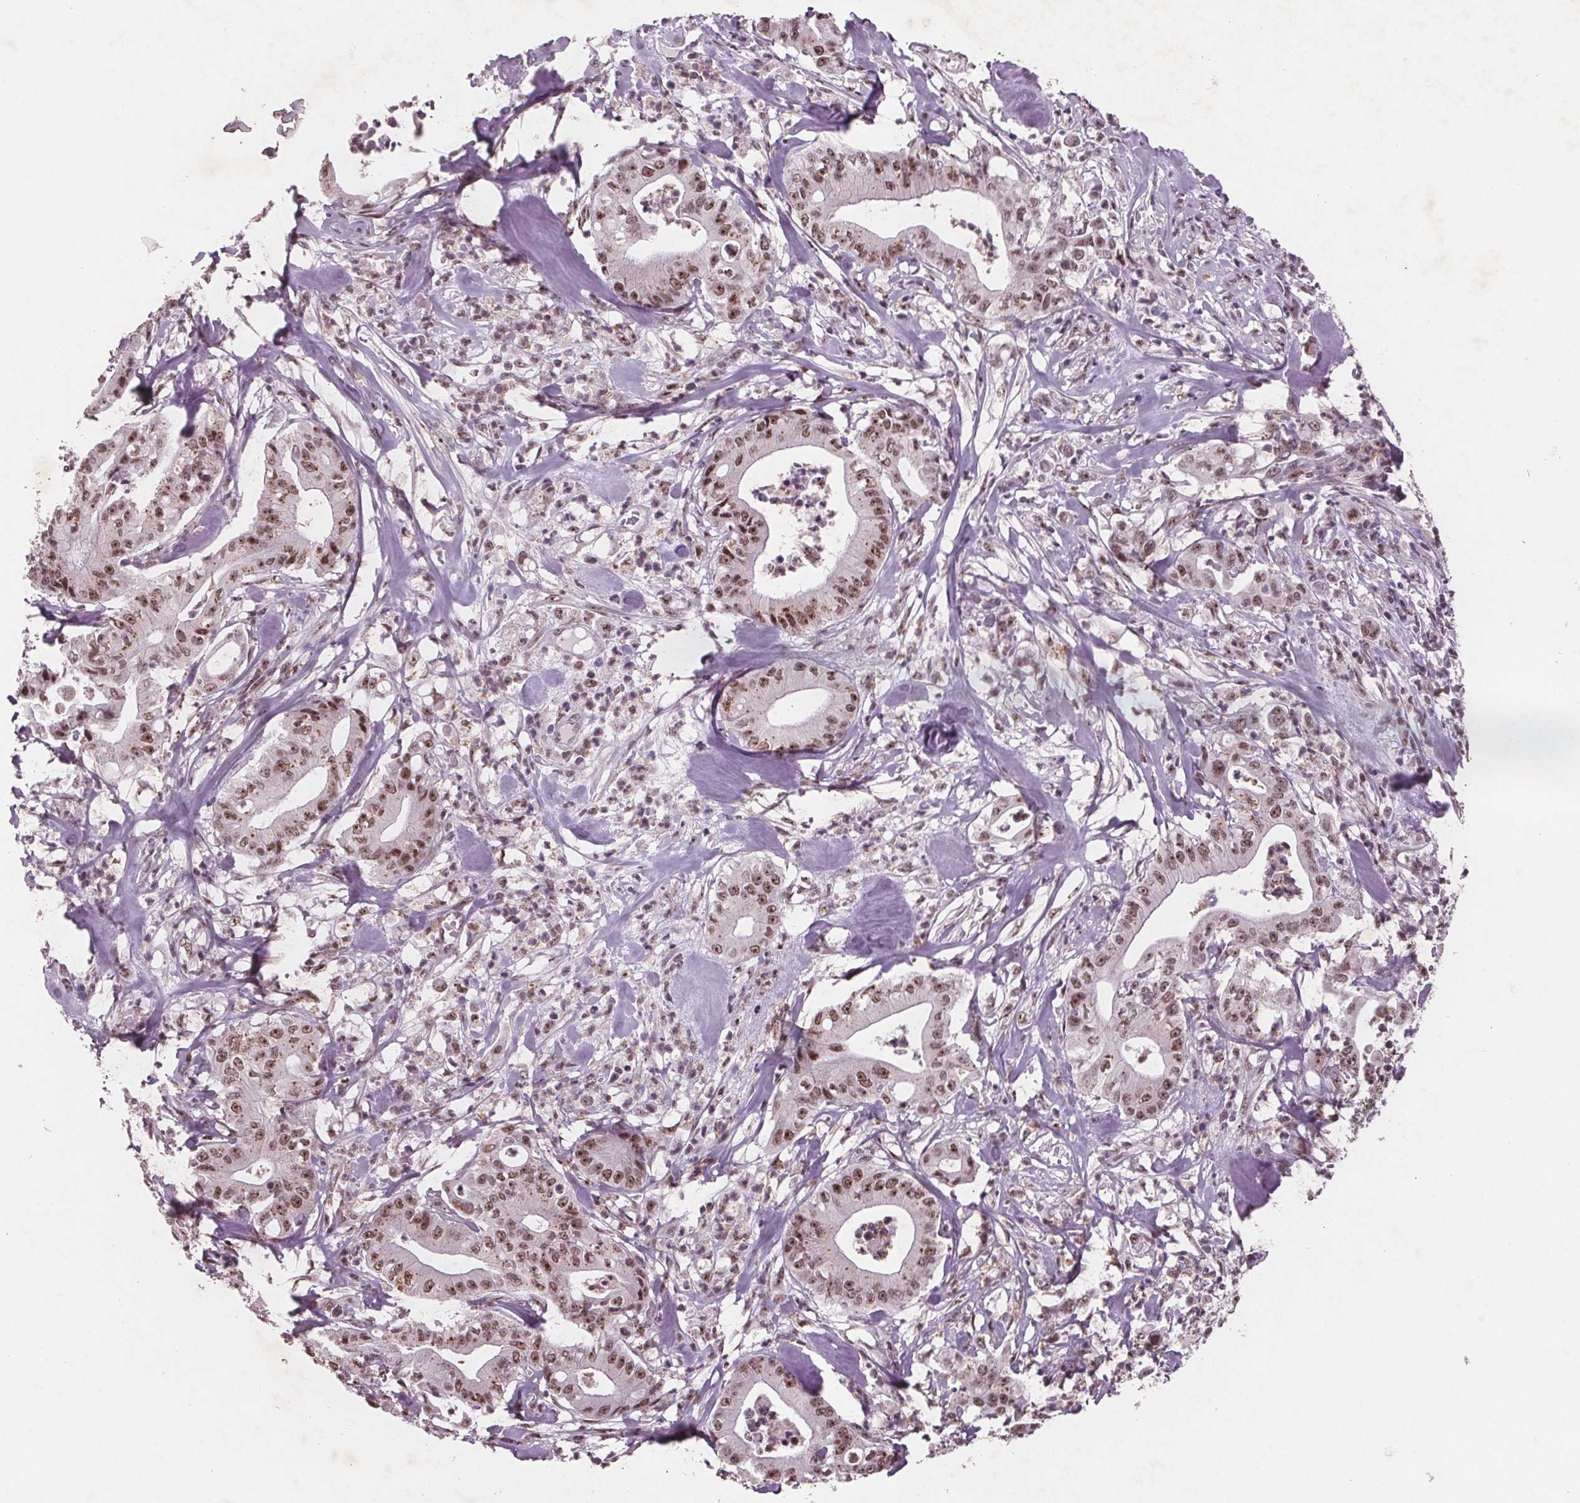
{"staining": {"intensity": "moderate", "quantity": ">75%", "location": "nuclear"}, "tissue": "pancreatic cancer", "cell_type": "Tumor cells", "image_type": "cancer", "snomed": [{"axis": "morphology", "description": "Adenocarcinoma, NOS"}, {"axis": "topography", "description": "Pancreas"}], "caption": "Protein expression analysis of human pancreatic adenocarcinoma reveals moderate nuclear staining in approximately >75% of tumor cells.", "gene": "RPS6KA2", "patient": {"sex": "male", "age": 71}}